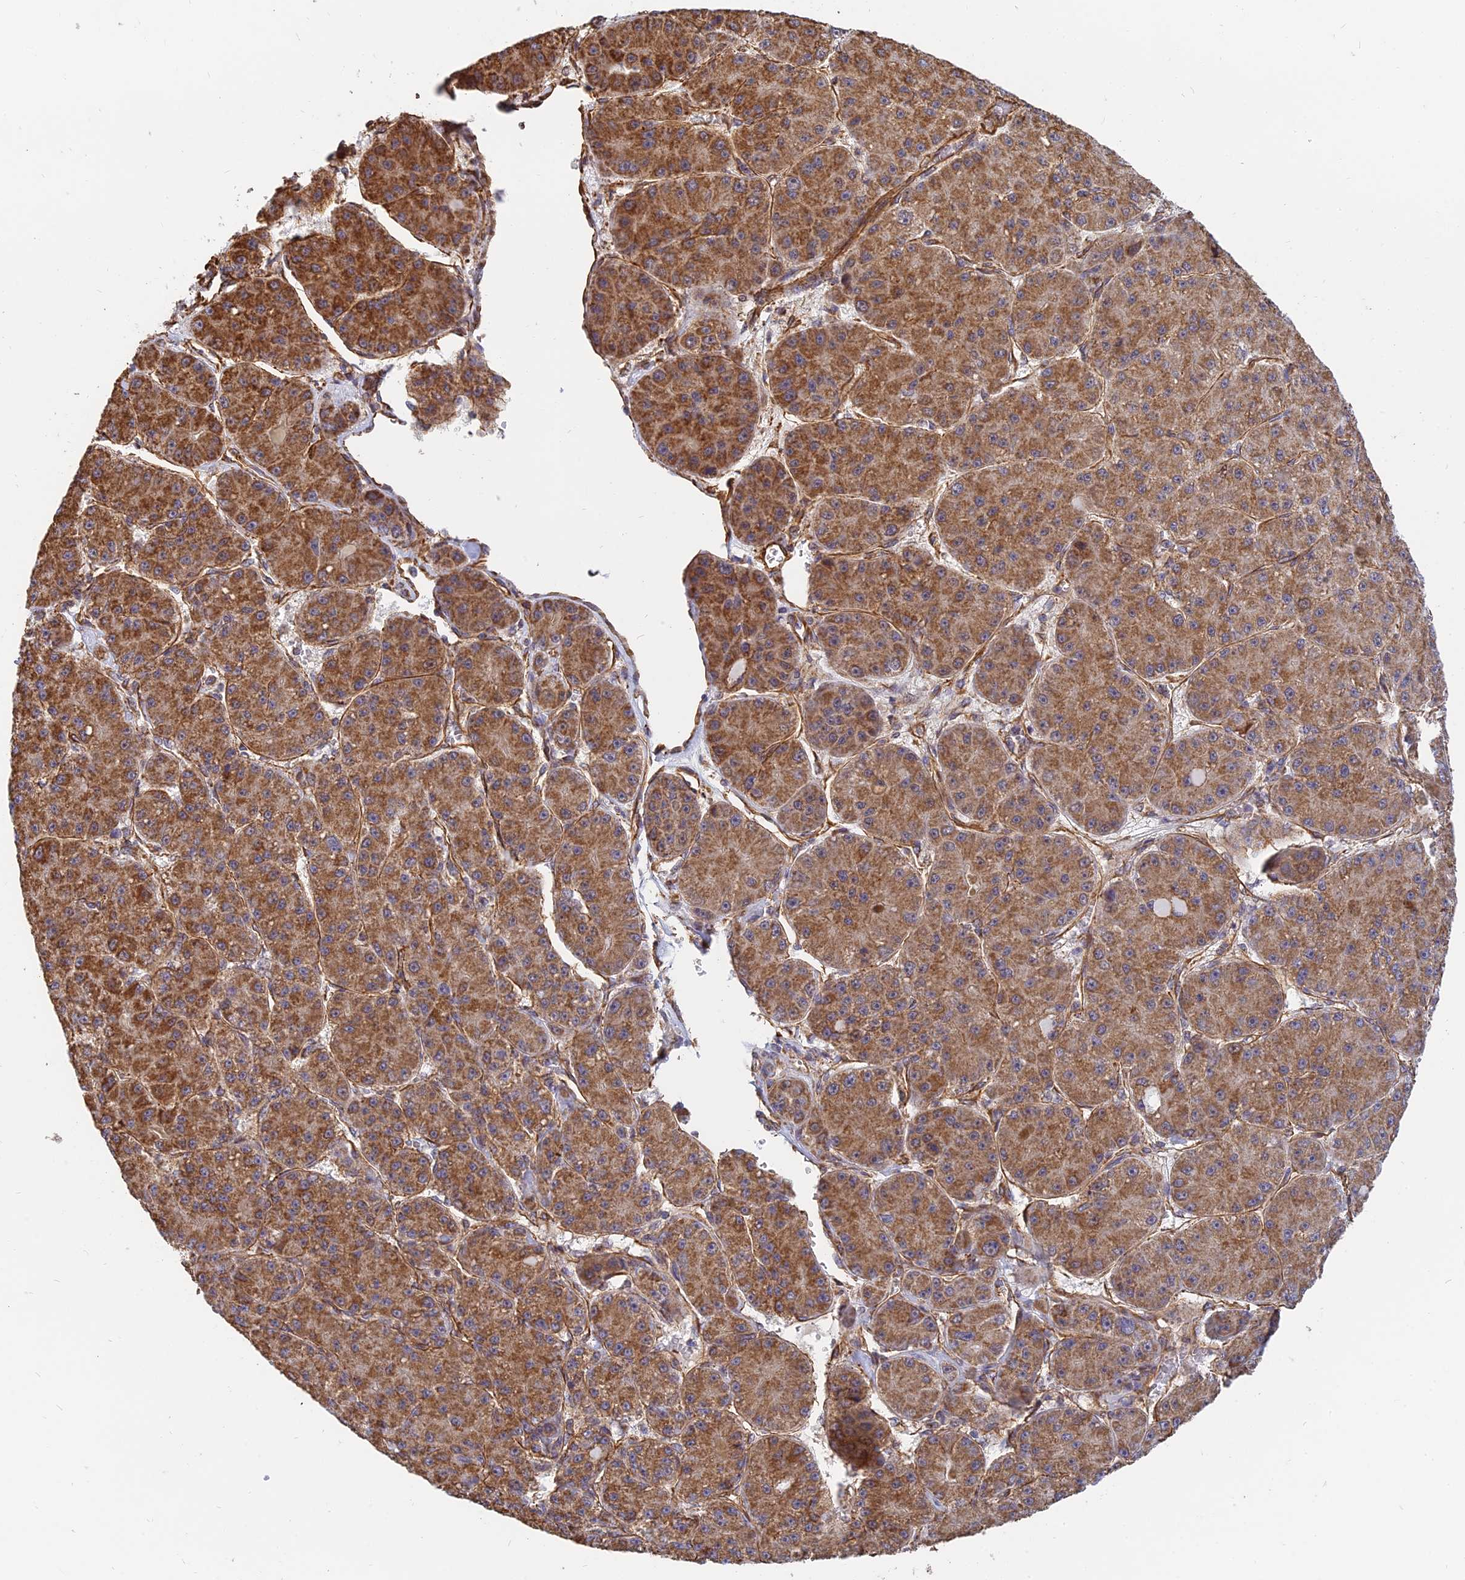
{"staining": {"intensity": "moderate", "quantity": ">75%", "location": "cytoplasmic/membranous"}, "tissue": "liver cancer", "cell_type": "Tumor cells", "image_type": "cancer", "snomed": [{"axis": "morphology", "description": "Carcinoma, Hepatocellular, NOS"}, {"axis": "topography", "description": "Liver"}], "caption": "A photomicrograph of hepatocellular carcinoma (liver) stained for a protein reveals moderate cytoplasmic/membranous brown staining in tumor cells.", "gene": "DSTYK", "patient": {"sex": "male", "age": 67}}